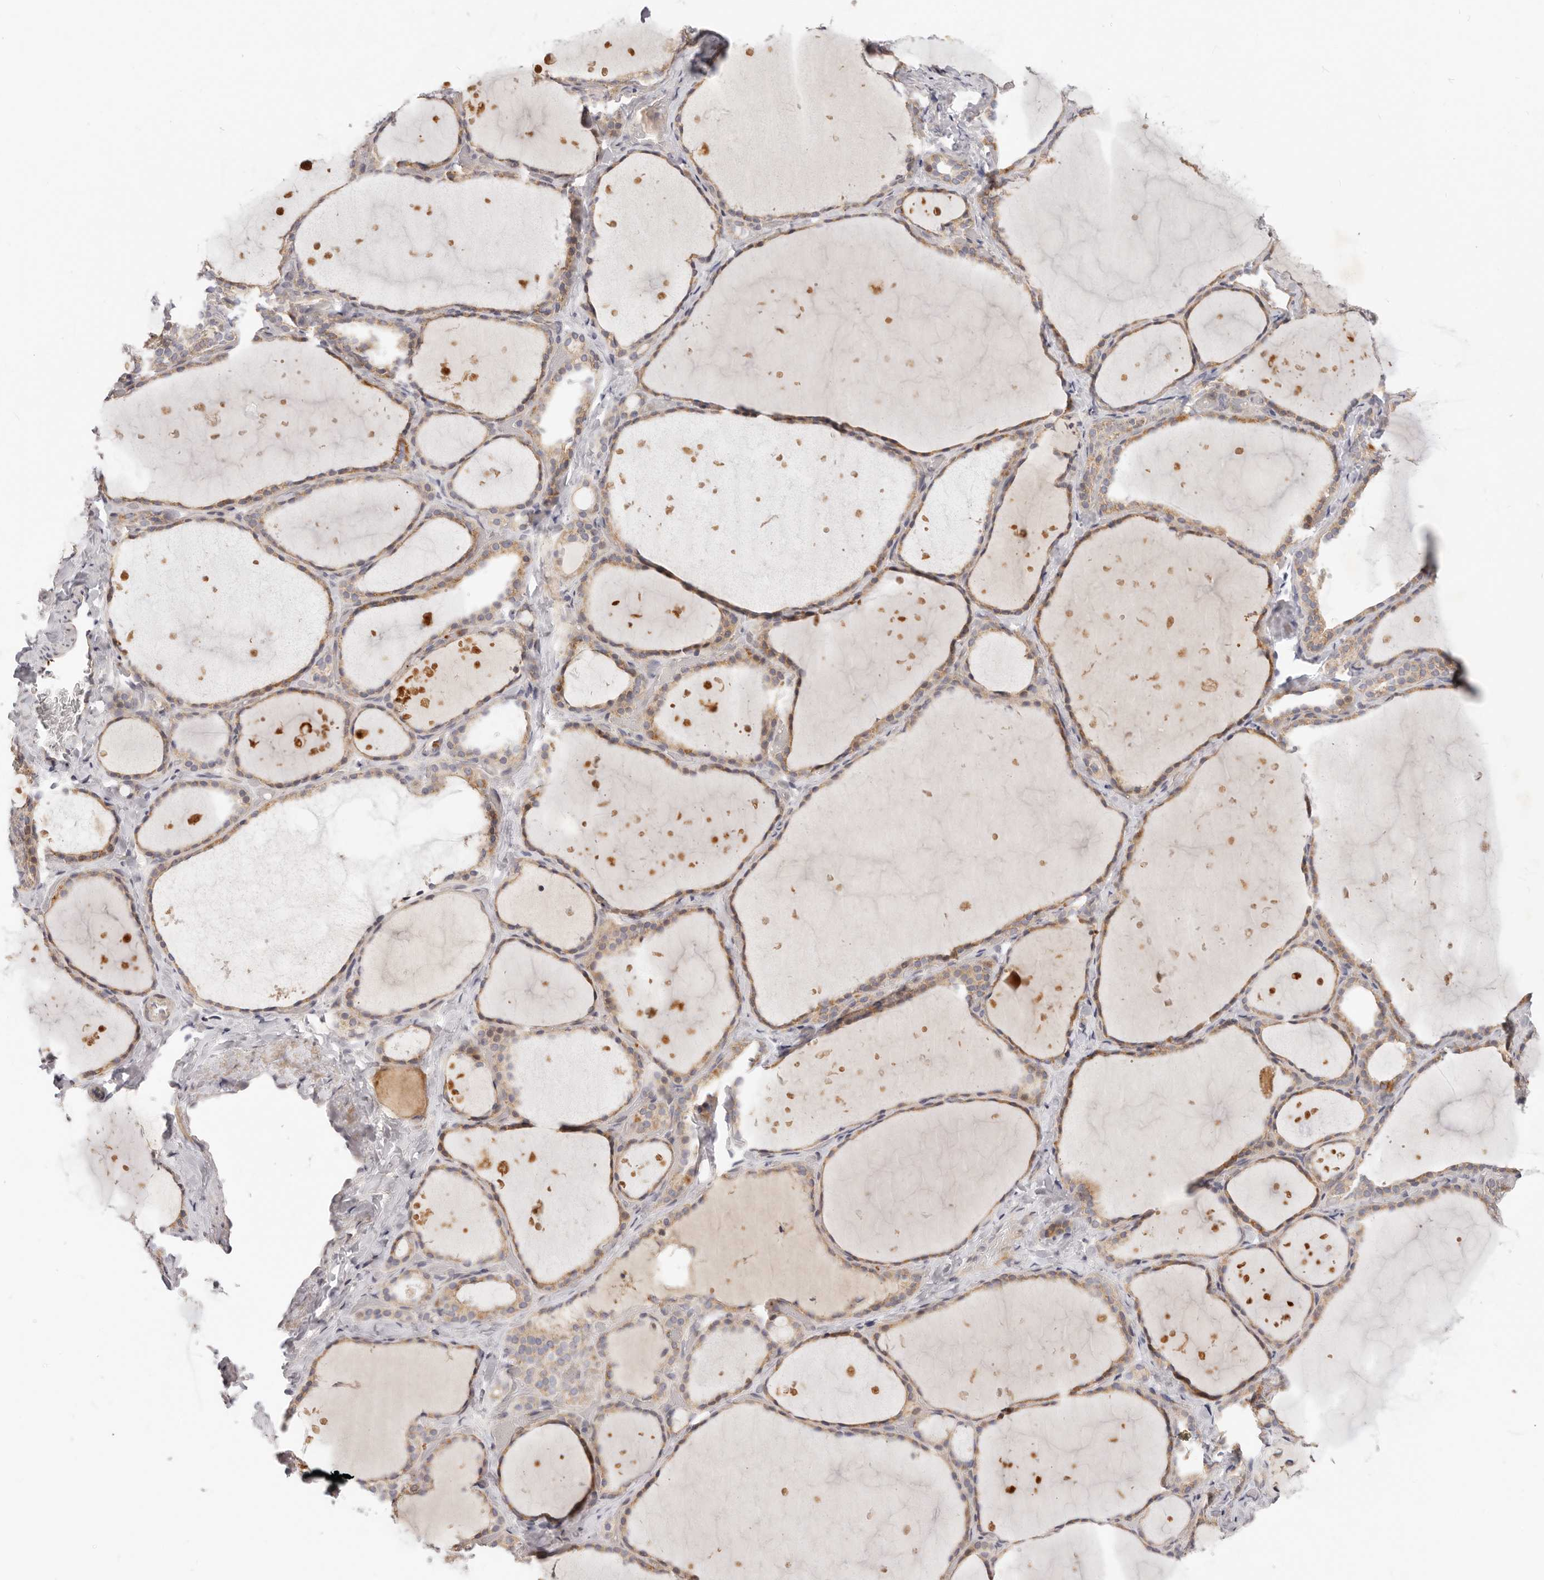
{"staining": {"intensity": "moderate", "quantity": ">75%", "location": "cytoplasmic/membranous"}, "tissue": "thyroid gland", "cell_type": "Glandular cells", "image_type": "normal", "snomed": [{"axis": "morphology", "description": "Normal tissue, NOS"}, {"axis": "topography", "description": "Thyroid gland"}], "caption": "Thyroid gland stained for a protein (brown) demonstrates moderate cytoplasmic/membranous positive positivity in approximately >75% of glandular cells.", "gene": "TFB2M", "patient": {"sex": "female", "age": 44}}